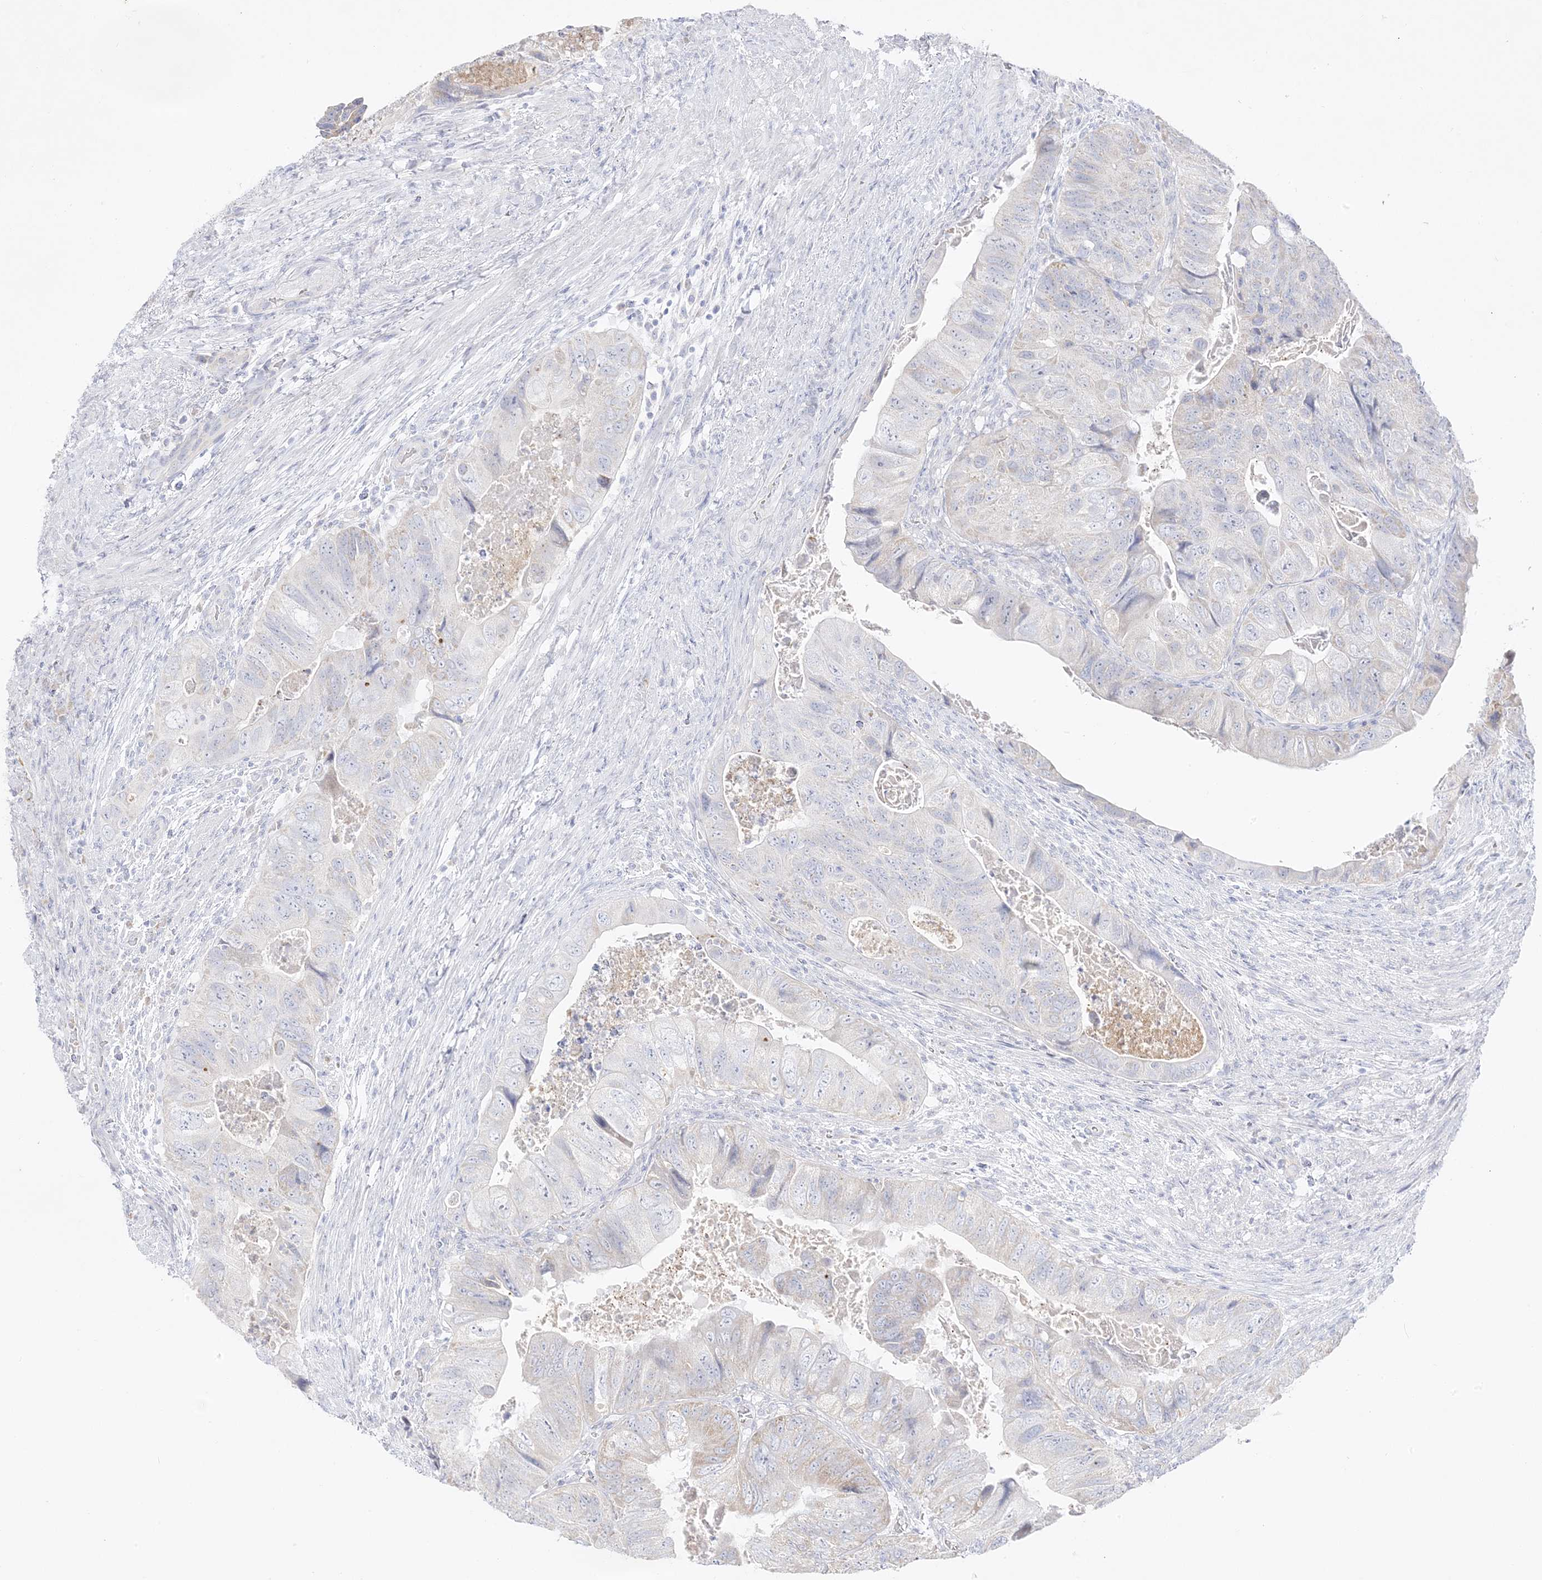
{"staining": {"intensity": "weak", "quantity": "<25%", "location": "cytoplasmic/membranous"}, "tissue": "colorectal cancer", "cell_type": "Tumor cells", "image_type": "cancer", "snomed": [{"axis": "morphology", "description": "Adenocarcinoma, NOS"}, {"axis": "topography", "description": "Rectum"}], "caption": "This is an IHC histopathology image of colorectal cancer. There is no positivity in tumor cells.", "gene": "TRANK1", "patient": {"sex": "male", "age": 63}}